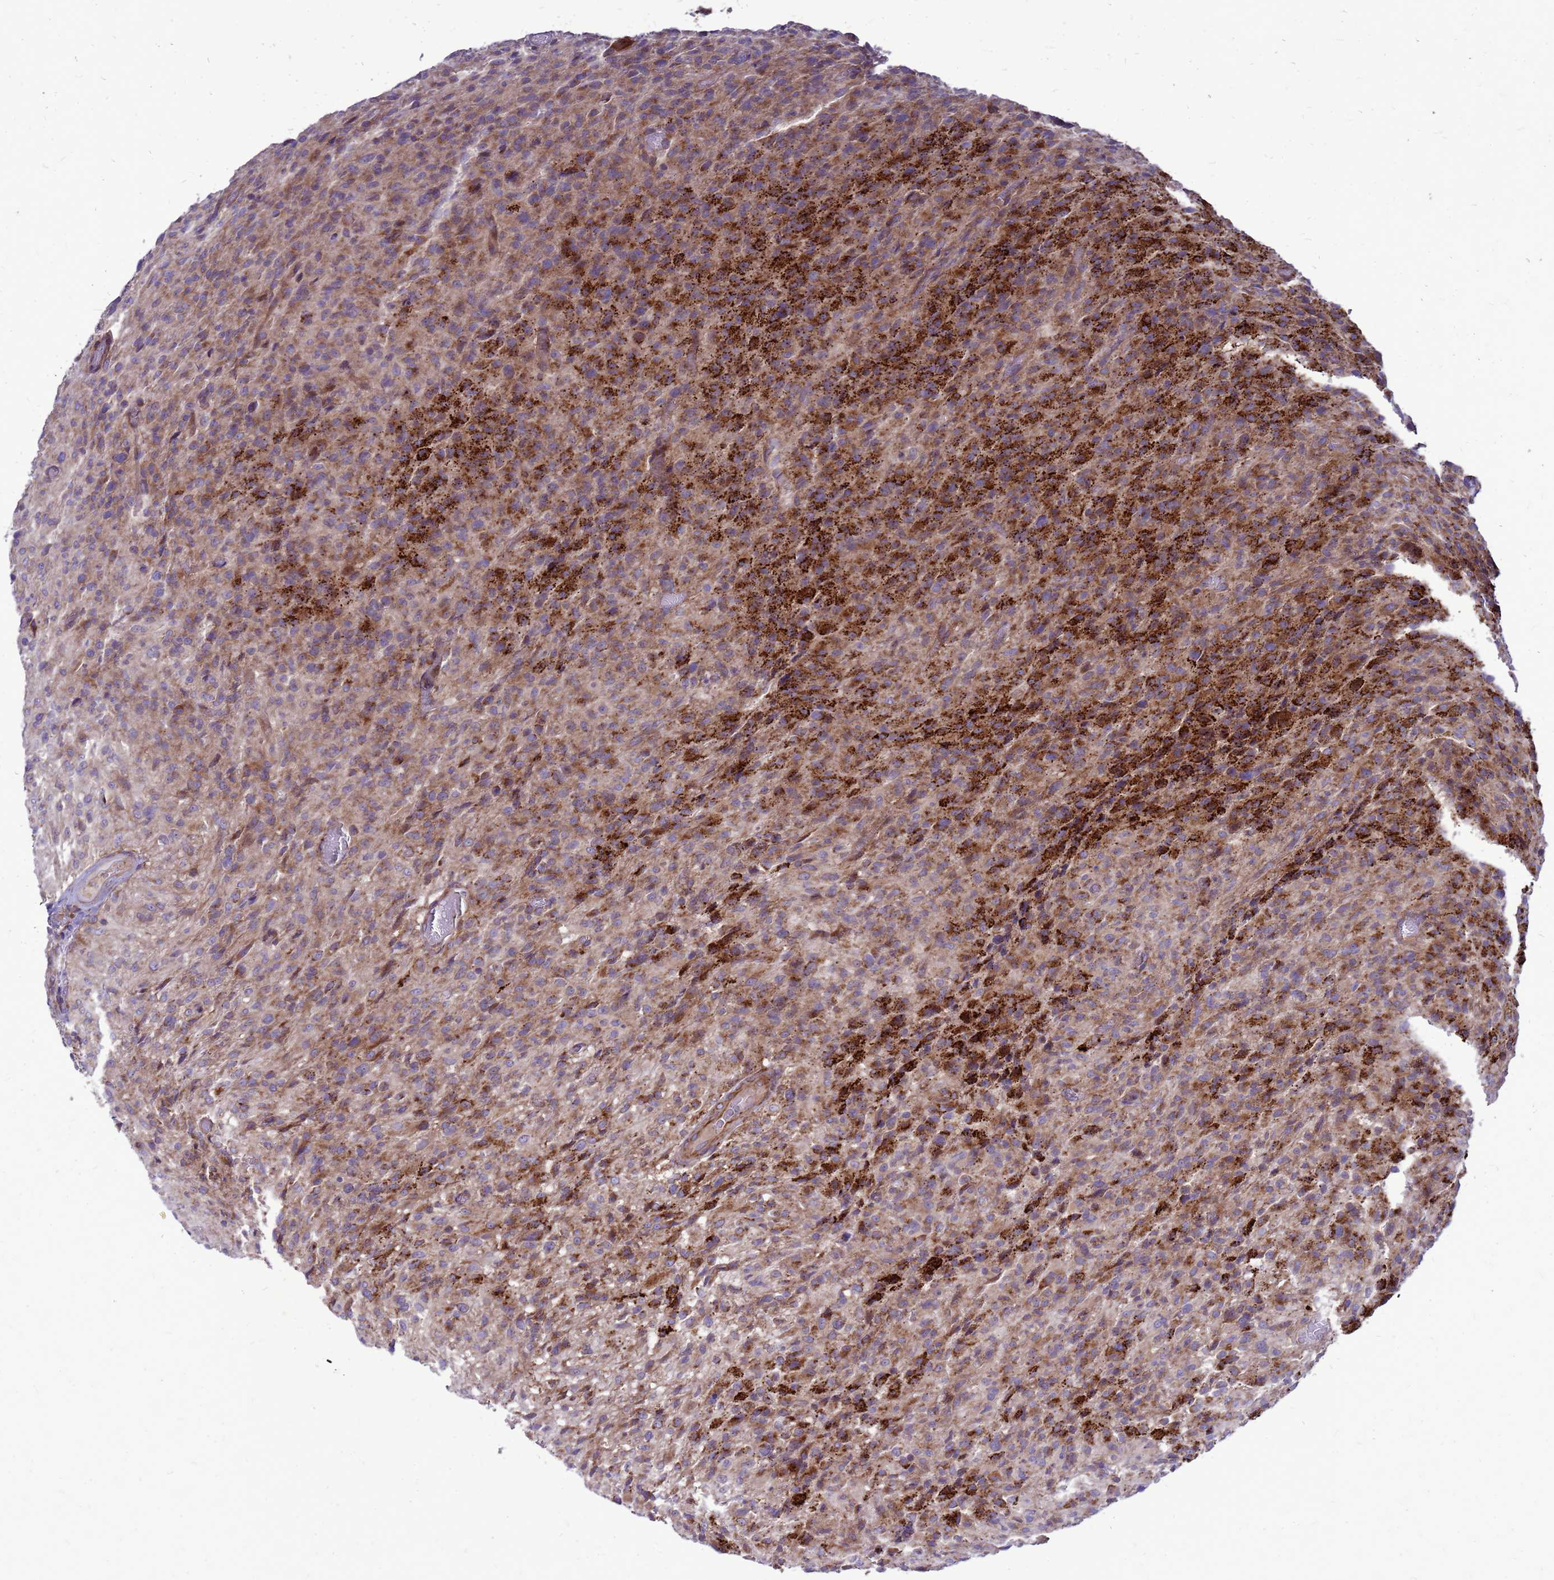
{"staining": {"intensity": "strong", "quantity": "<25%", "location": "cytoplasmic/membranous"}, "tissue": "glioma", "cell_type": "Tumor cells", "image_type": "cancer", "snomed": [{"axis": "morphology", "description": "Glioma, malignant, High grade"}, {"axis": "topography", "description": "Brain"}], "caption": "Immunohistochemical staining of human glioma displays strong cytoplasmic/membranous protein expression in approximately <25% of tumor cells.", "gene": "FSTL4", "patient": {"sex": "female", "age": 57}}